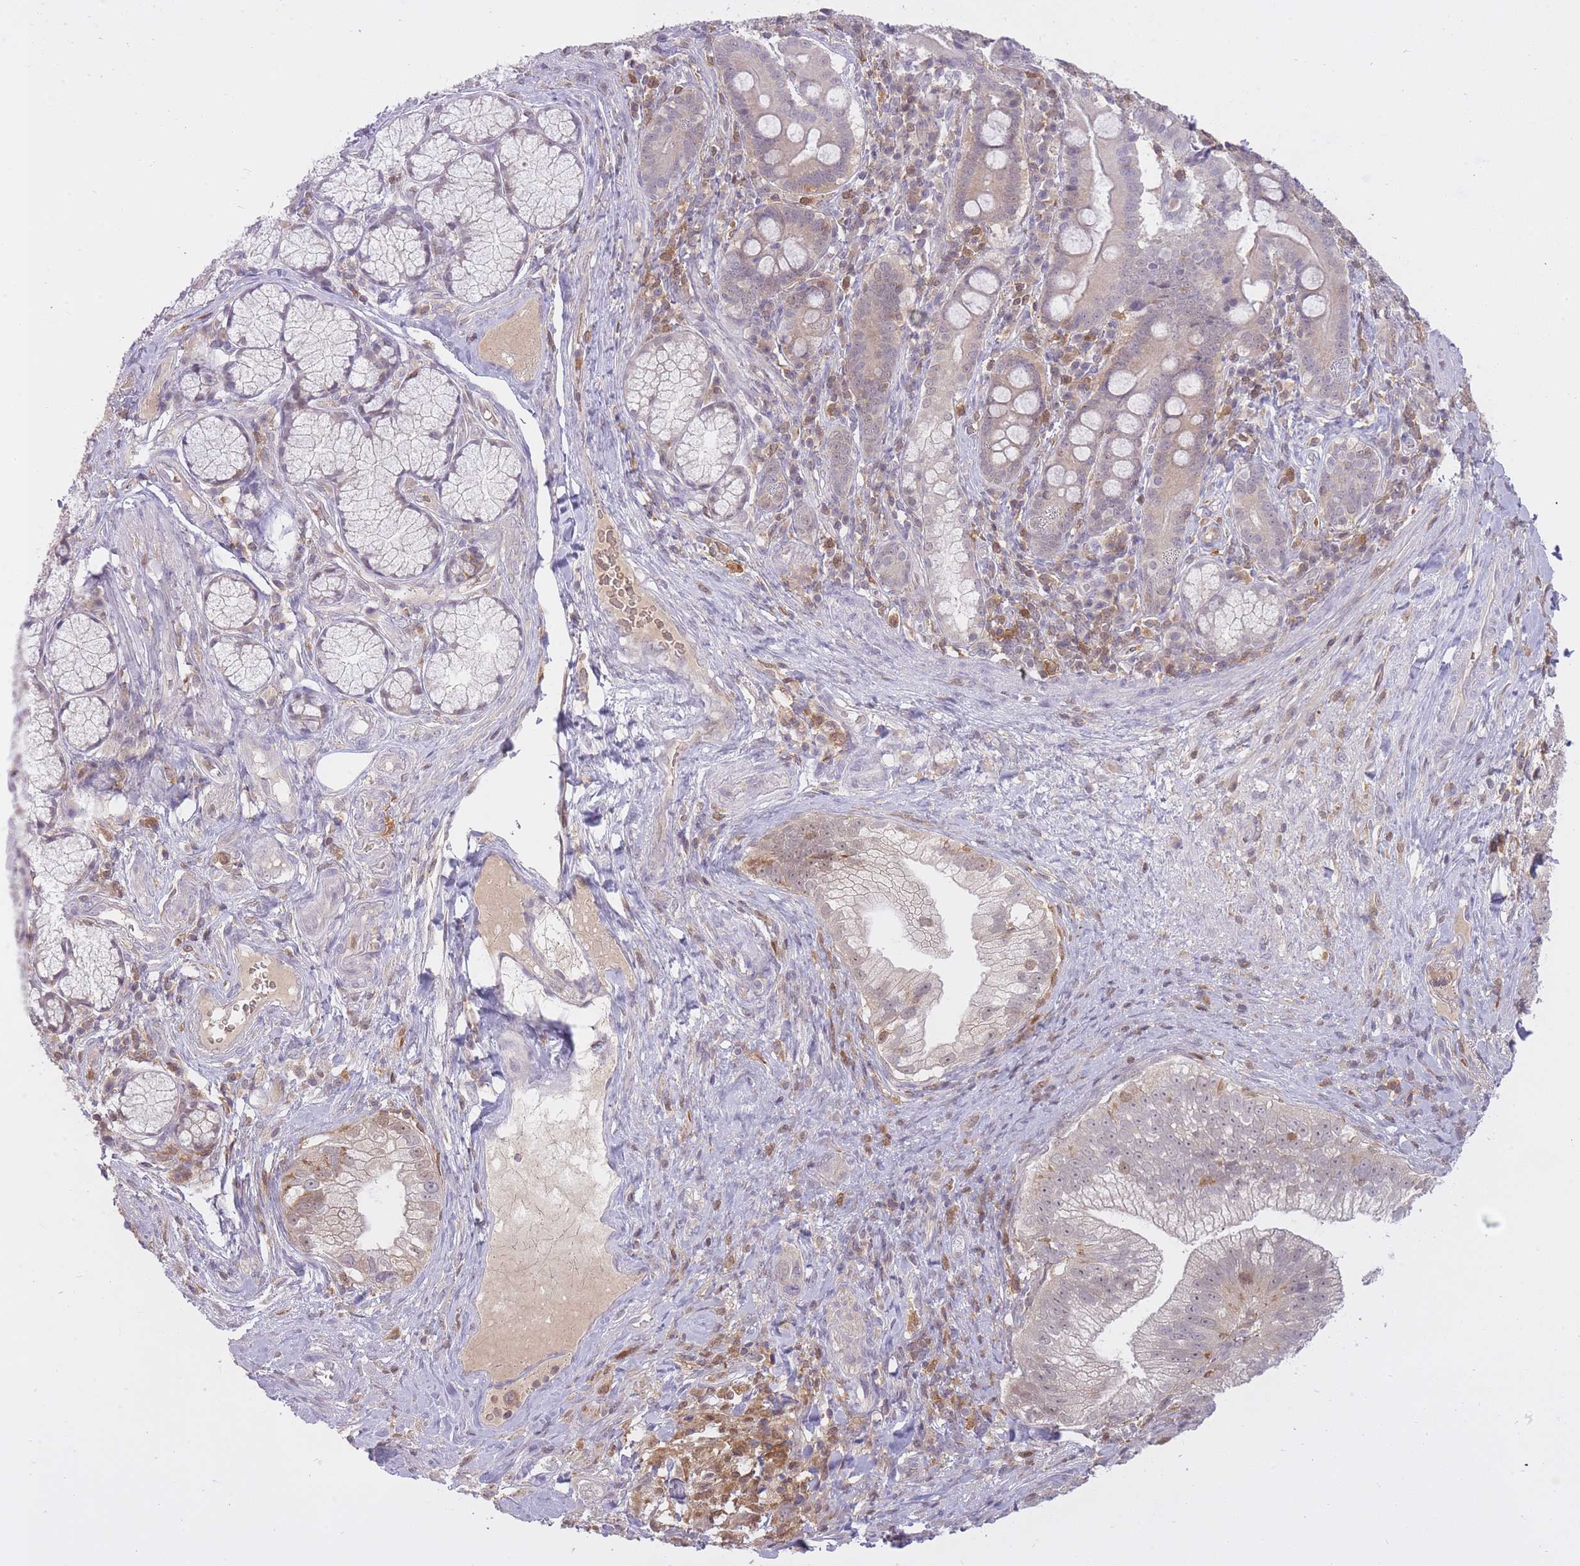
{"staining": {"intensity": "weak", "quantity": "25%-75%", "location": "cytoplasmic/membranous,nuclear"}, "tissue": "pancreatic cancer", "cell_type": "Tumor cells", "image_type": "cancer", "snomed": [{"axis": "morphology", "description": "Adenocarcinoma, NOS"}, {"axis": "topography", "description": "Pancreas"}], "caption": "Protein staining of pancreatic adenocarcinoma tissue demonstrates weak cytoplasmic/membranous and nuclear staining in about 25%-75% of tumor cells.", "gene": "CXorf38", "patient": {"sex": "male", "age": 70}}